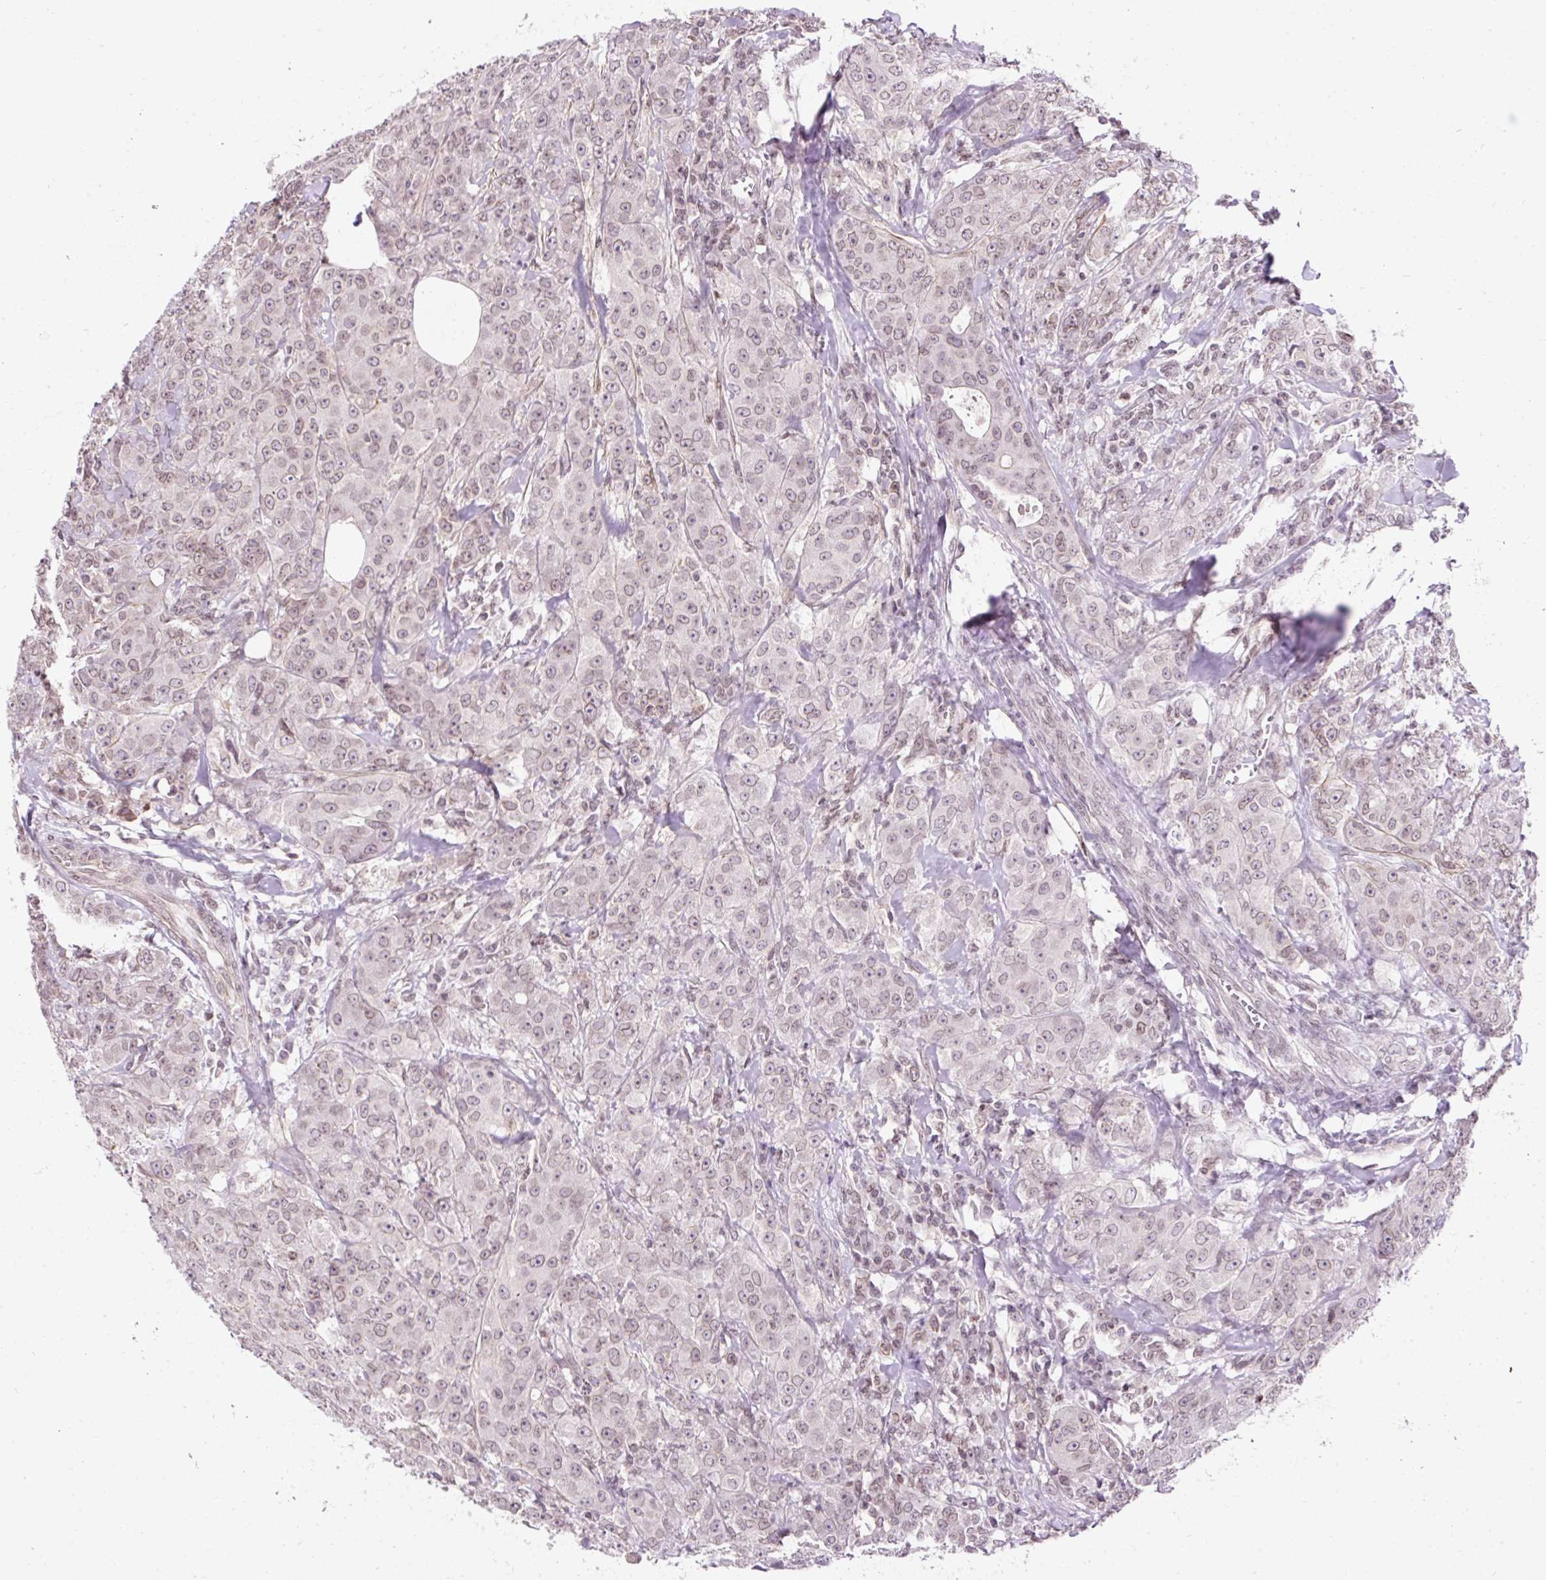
{"staining": {"intensity": "weak", "quantity": ">75%", "location": "cytoplasmic/membranous,nuclear"}, "tissue": "breast cancer", "cell_type": "Tumor cells", "image_type": "cancer", "snomed": [{"axis": "morphology", "description": "Duct carcinoma"}, {"axis": "topography", "description": "Breast"}], "caption": "Immunohistochemical staining of human breast cancer (intraductal carcinoma) exhibits weak cytoplasmic/membranous and nuclear protein positivity in approximately >75% of tumor cells.", "gene": "ZNF610", "patient": {"sex": "female", "age": 43}}